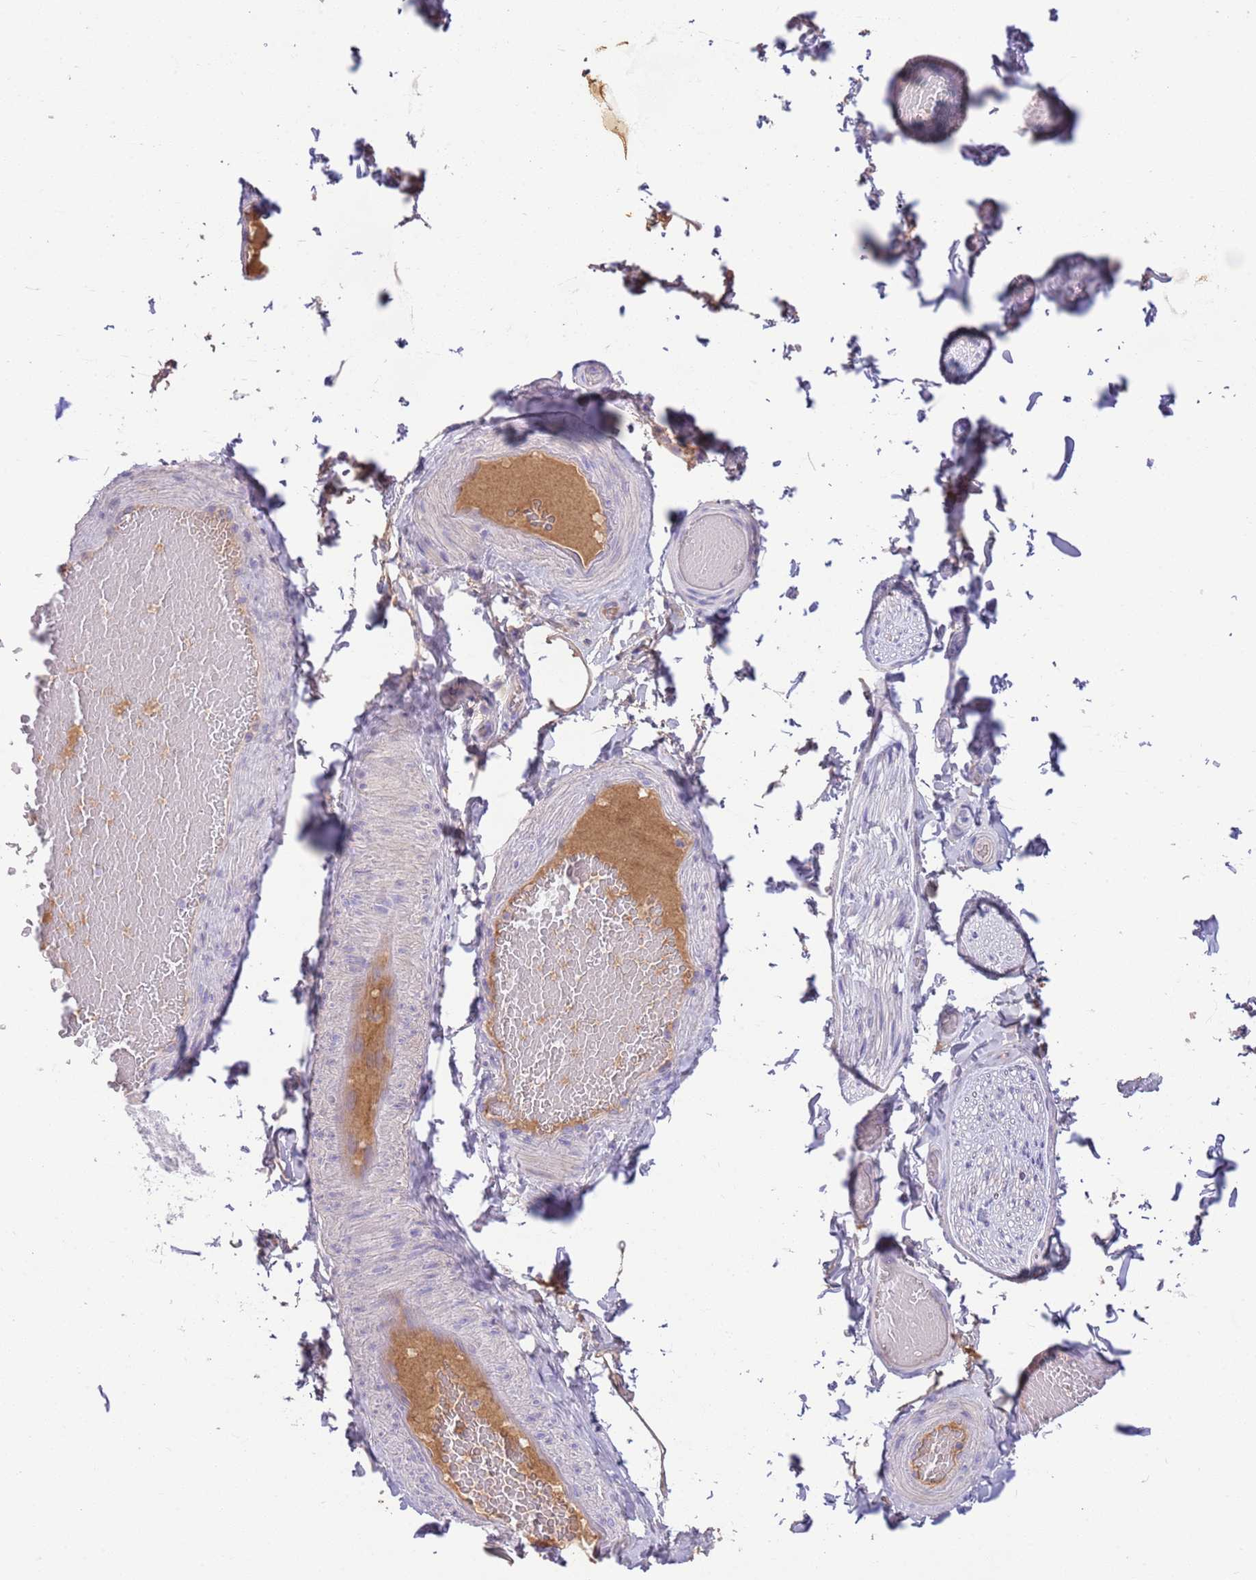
{"staining": {"intensity": "negative", "quantity": "none", "location": "none"}, "tissue": "adipose tissue", "cell_type": "Adipocytes", "image_type": "normal", "snomed": [{"axis": "morphology", "description": "Normal tissue, NOS"}, {"axis": "topography", "description": "Soft tissue"}, {"axis": "topography", "description": "Vascular tissue"}, {"axis": "topography", "description": "Peripheral nerve tissue"}], "caption": "A photomicrograph of human adipose tissue is negative for staining in adipocytes.", "gene": "IGFL4", "patient": {"sex": "male", "age": 32}}